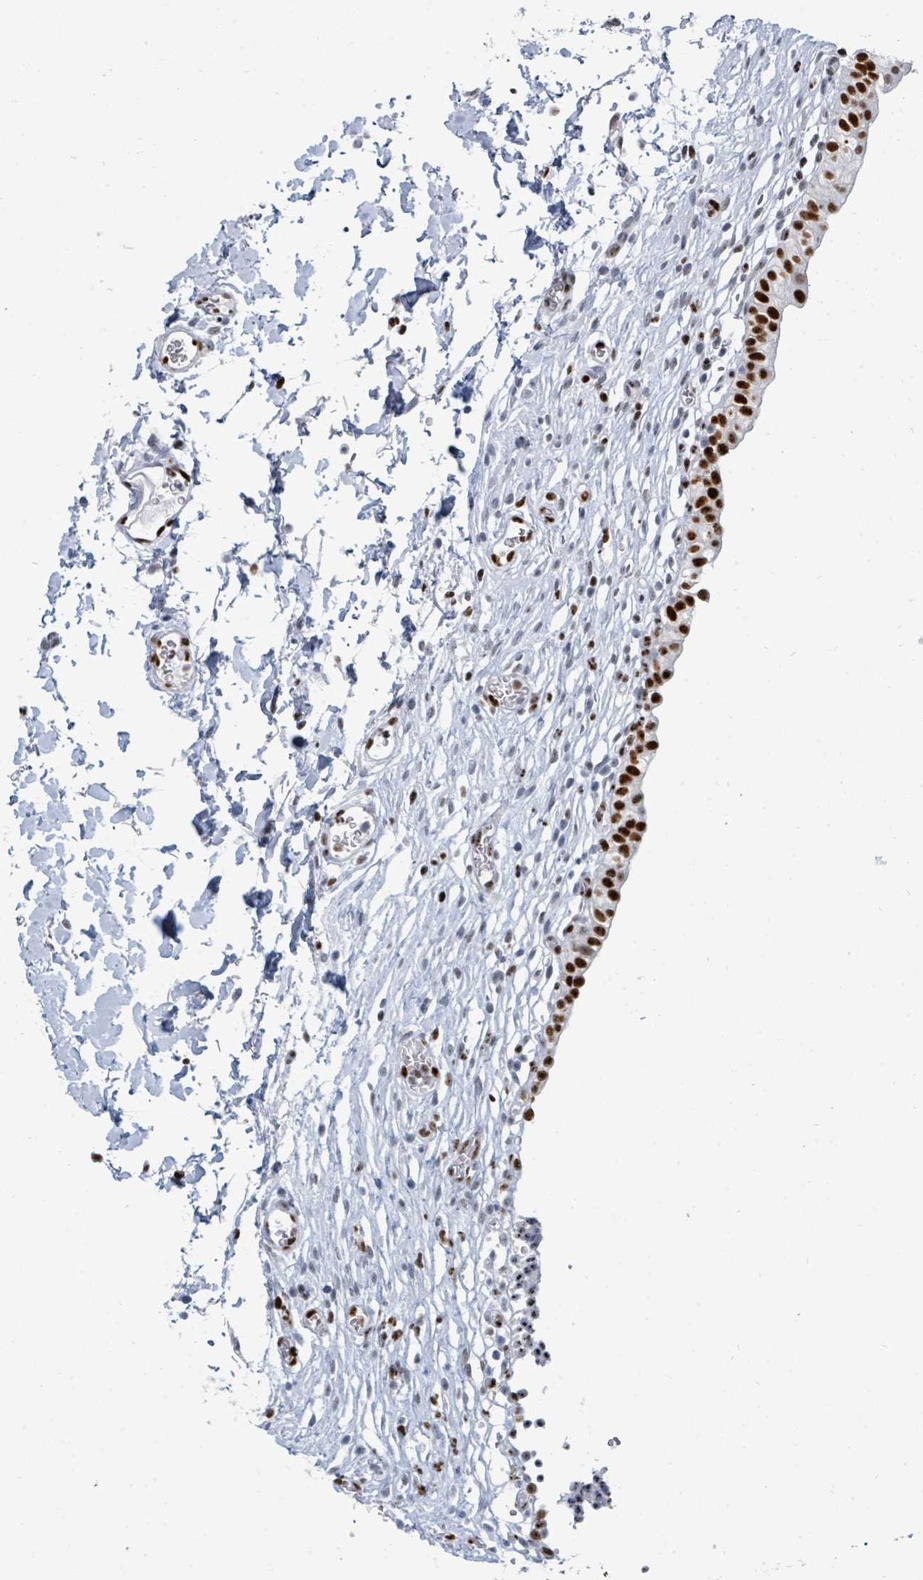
{"staining": {"intensity": "strong", "quantity": ">75%", "location": "nuclear"}, "tissue": "urinary bladder", "cell_type": "Urothelial cells", "image_type": "normal", "snomed": [{"axis": "morphology", "description": "Normal tissue, NOS"}, {"axis": "topography", "description": "Urinary bladder"}, {"axis": "topography", "description": "Peripheral nerve tissue"}], "caption": "Immunohistochemistry micrograph of normal urinary bladder stained for a protein (brown), which exhibits high levels of strong nuclear staining in about >75% of urothelial cells.", "gene": "SUMO2", "patient": {"sex": "male", "age": 55}}